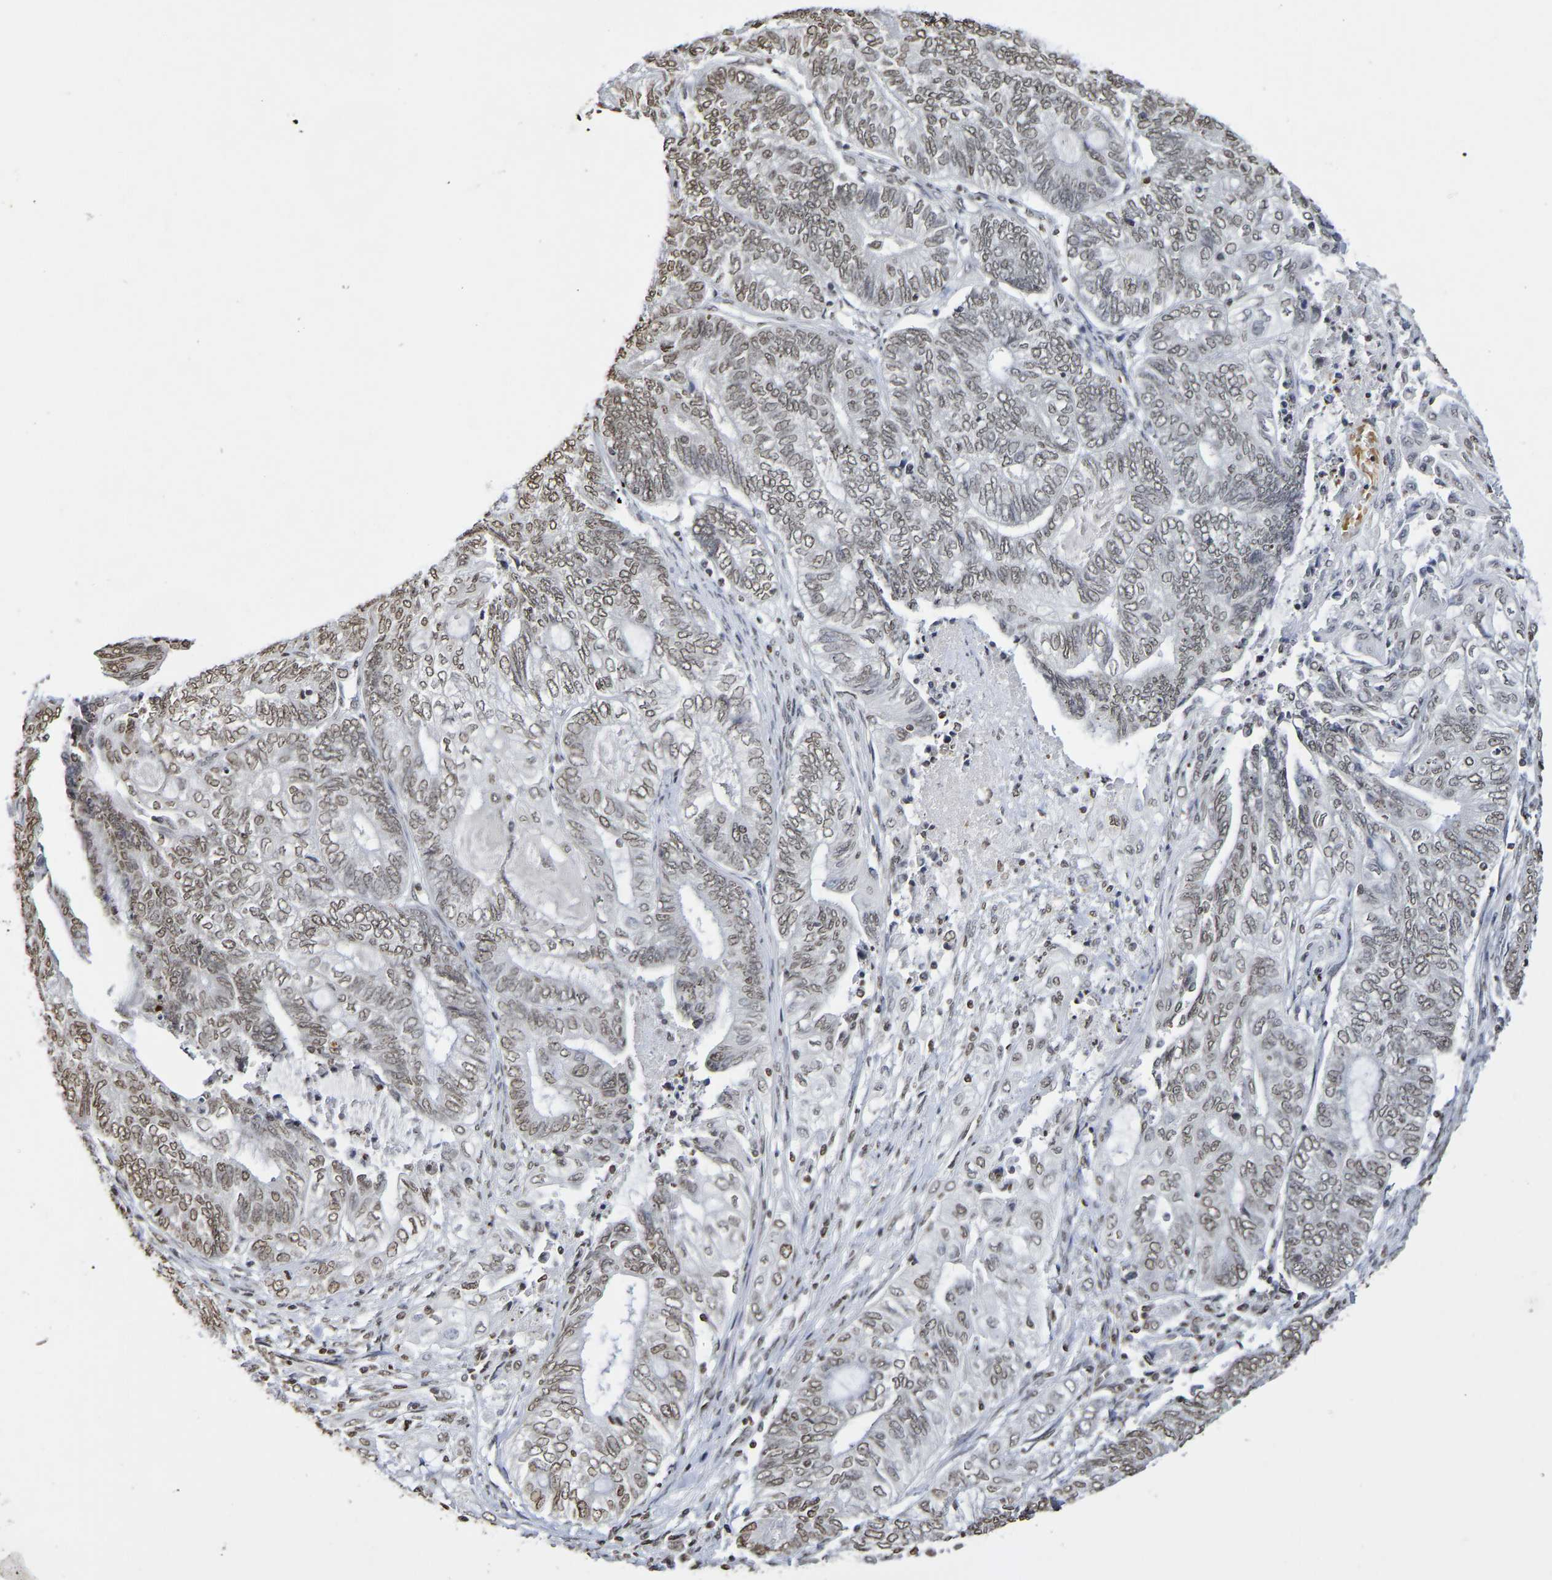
{"staining": {"intensity": "weak", "quantity": ">75%", "location": "nuclear"}, "tissue": "endometrial cancer", "cell_type": "Tumor cells", "image_type": "cancer", "snomed": [{"axis": "morphology", "description": "Adenocarcinoma, NOS"}, {"axis": "topography", "description": "Uterus"}, {"axis": "topography", "description": "Endometrium"}], "caption": "This histopathology image displays IHC staining of endometrial cancer, with low weak nuclear positivity in approximately >75% of tumor cells.", "gene": "ATF4", "patient": {"sex": "female", "age": 70}}